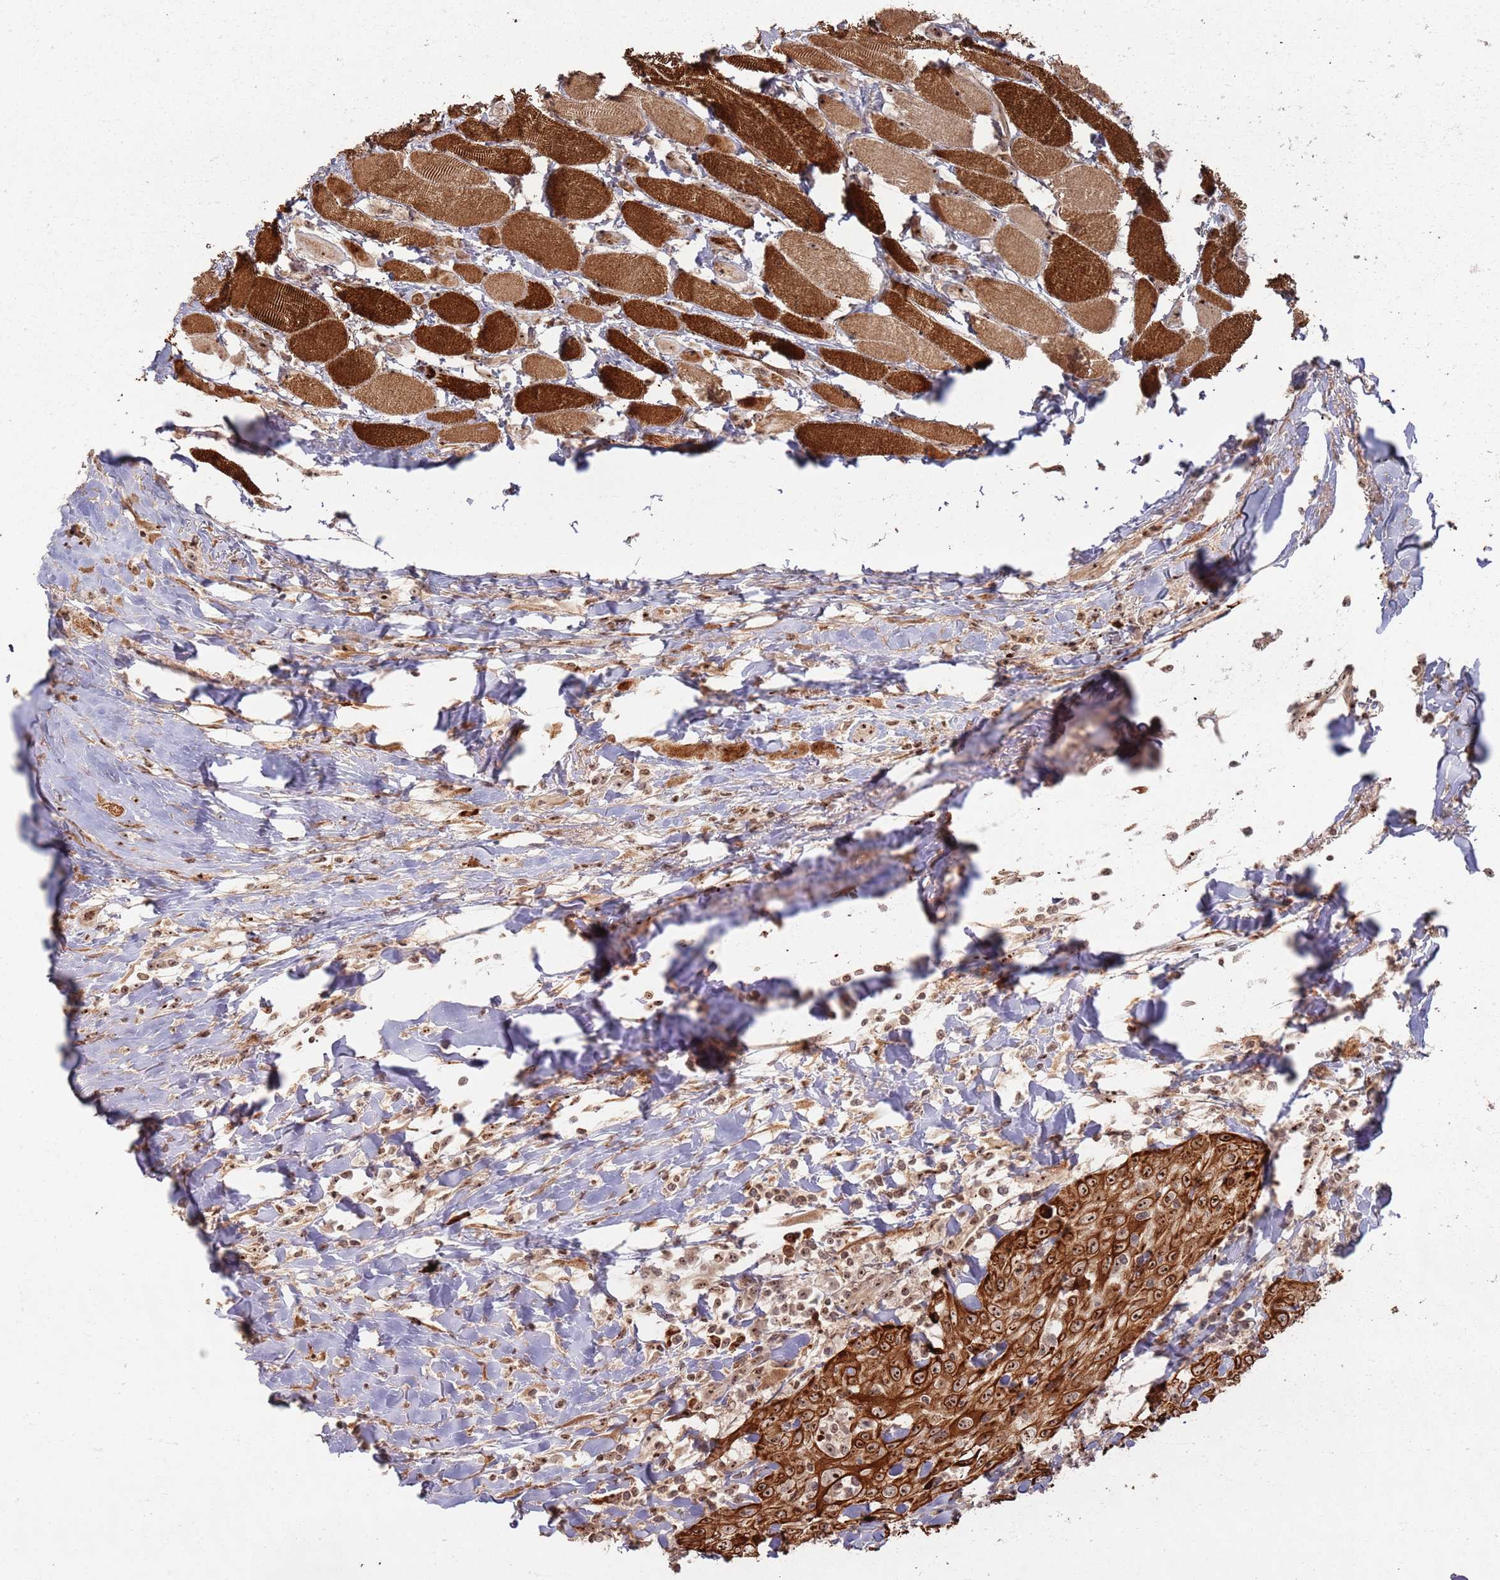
{"staining": {"intensity": "strong", "quantity": ">75%", "location": "cytoplasmic/membranous,nuclear"}, "tissue": "head and neck cancer", "cell_type": "Tumor cells", "image_type": "cancer", "snomed": [{"axis": "morphology", "description": "Normal tissue, NOS"}, {"axis": "morphology", "description": "Squamous cell carcinoma, NOS"}, {"axis": "topography", "description": "Oral tissue"}, {"axis": "topography", "description": "Head-Neck"}], "caption": "Immunohistochemical staining of human head and neck cancer (squamous cell carcinoma) reveals strong cytoplasmic/membranous and nuclear protein staining in about >75% of tumor cells.", "gene": "UTP11", "patient": {"sex": "female", "age": 70}}